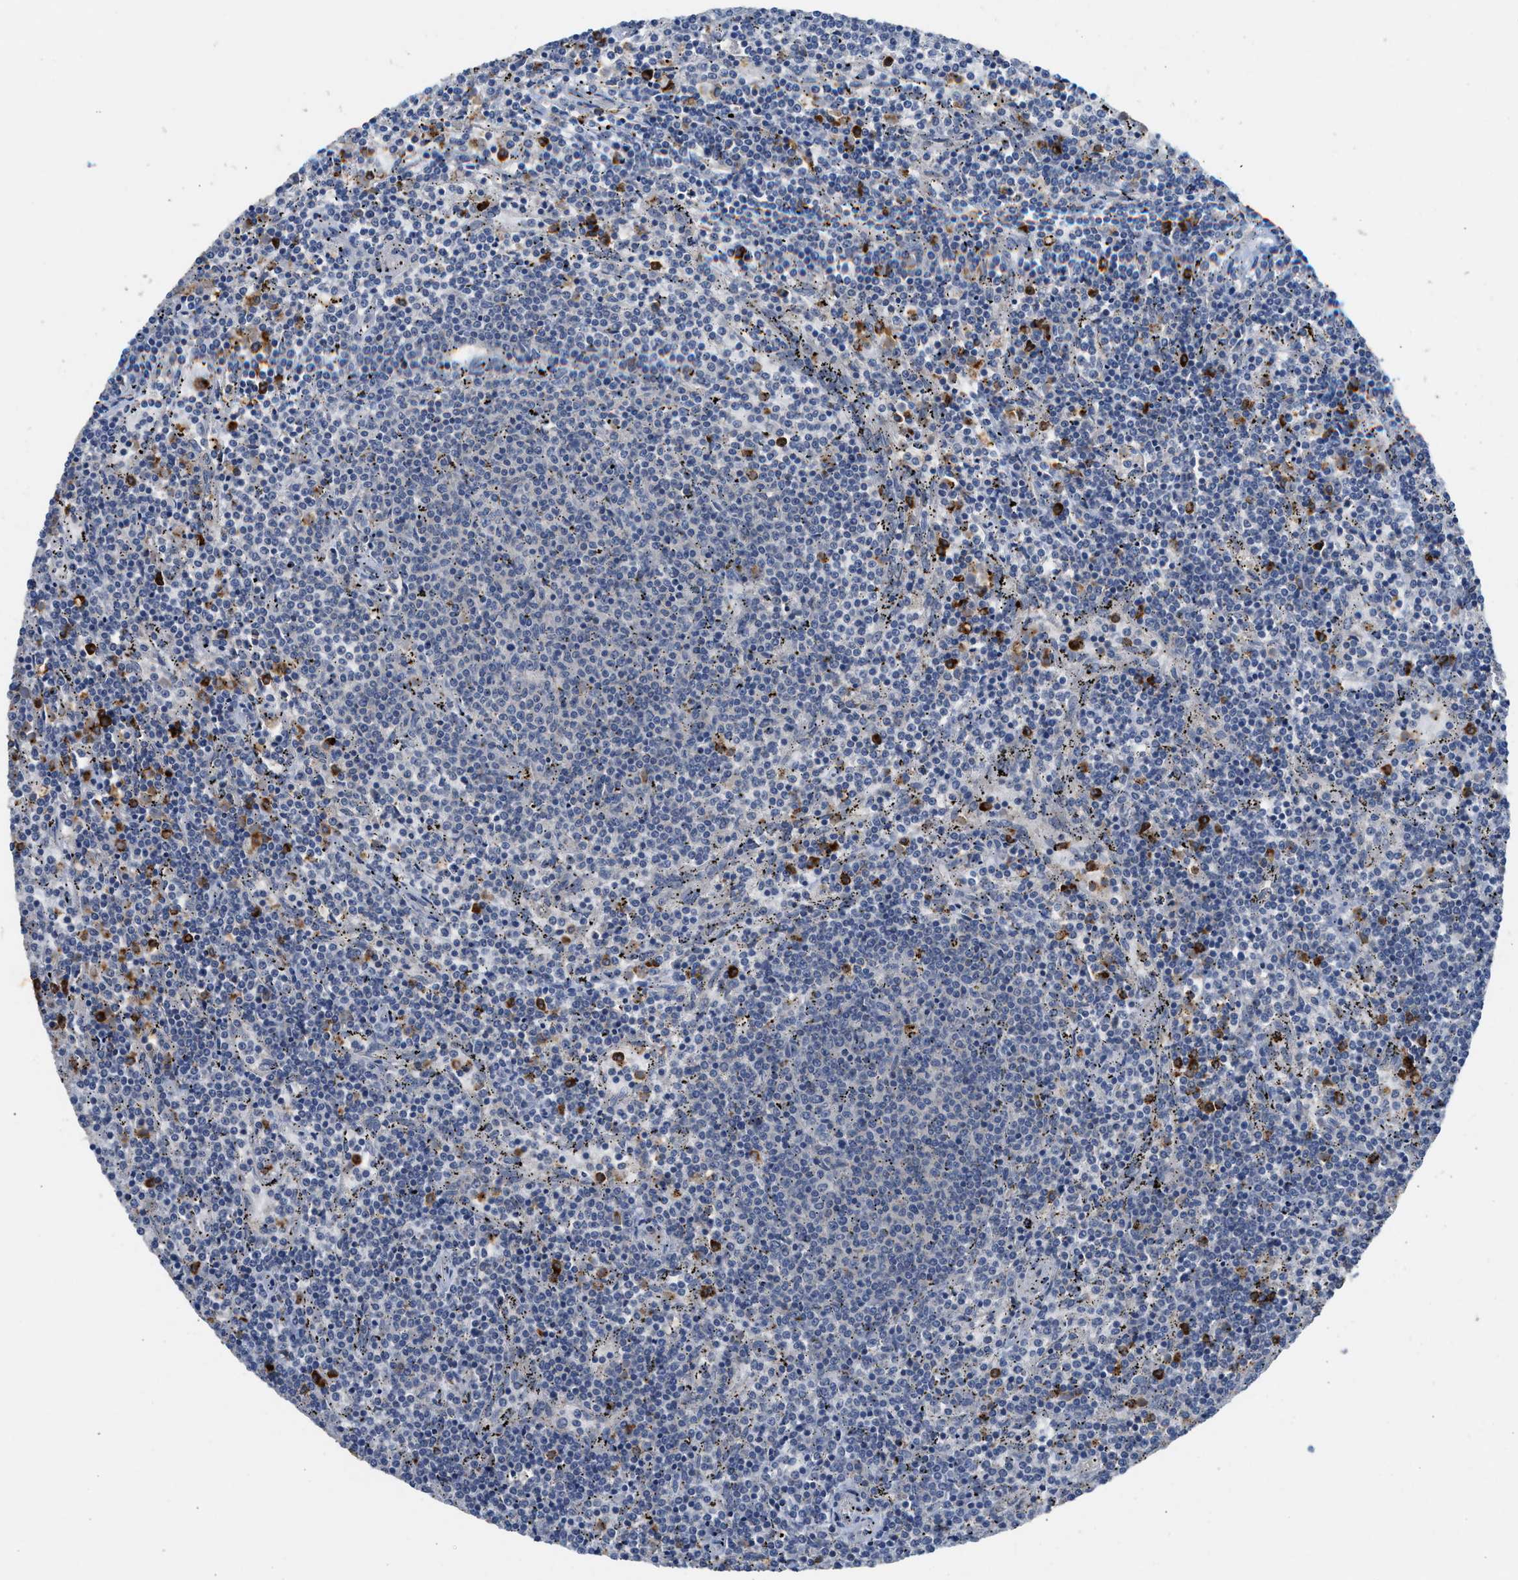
{"staining": {"intensity": "negative", "quantity": "none", "location": "none"}, "tissue": "lymphoma", "cell_type": "Tumor cells", "image_type": "cancer", "snomed": [{"axis": "morphology", "description": "Malignant lymphoma, non-Hodgkin's type, Low grade"}, {"axis": "topography", "description": "Spleen"}], "caption": "Tumor cells show no significant positivity in lymphoma. (DAB IHC with hematoxylin counter stain).", "gene": "RHBDF2", "patient": {"sex": "female", "age": 50}}